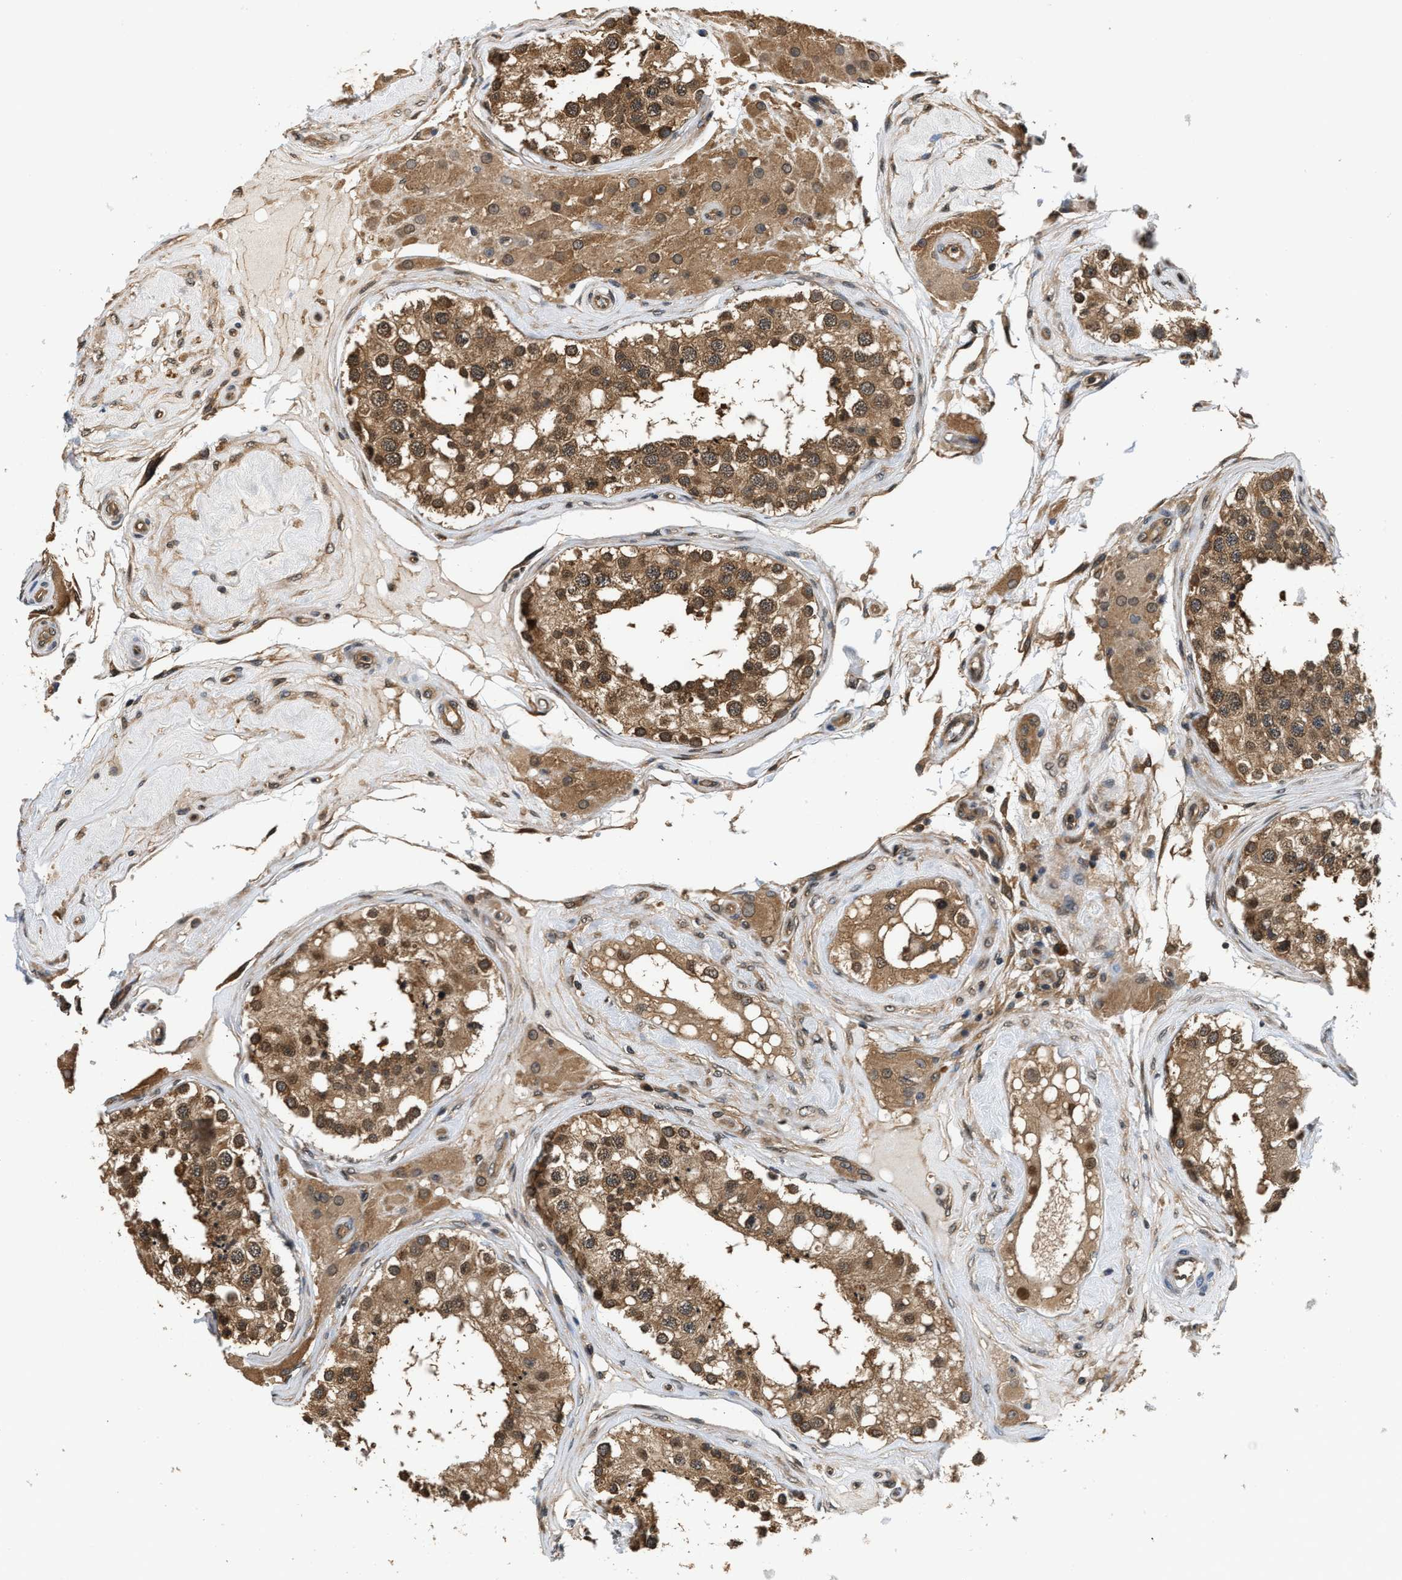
{"staining": {"intensity": "moderate", "quantity": ">75%", "location": "cytoplasmic/membranous"}, "tissue": "testis", "cell_type": "Cells in seminiferous ducts", "image_type": "normal", "snomed": [{"axis": "morphology", "description": "Normal tissue, NOS"}, {"axis": "topography", "description": "Testis"}], "caption": "About >75% of cells in seminiferous ducts in benign human testis show moderate cytoplasmic/membranous protein positivity as visualized by brown immunohistochemical staining.", "gene": "RAB29", "patient": {"sex": "male", "age": 68}}